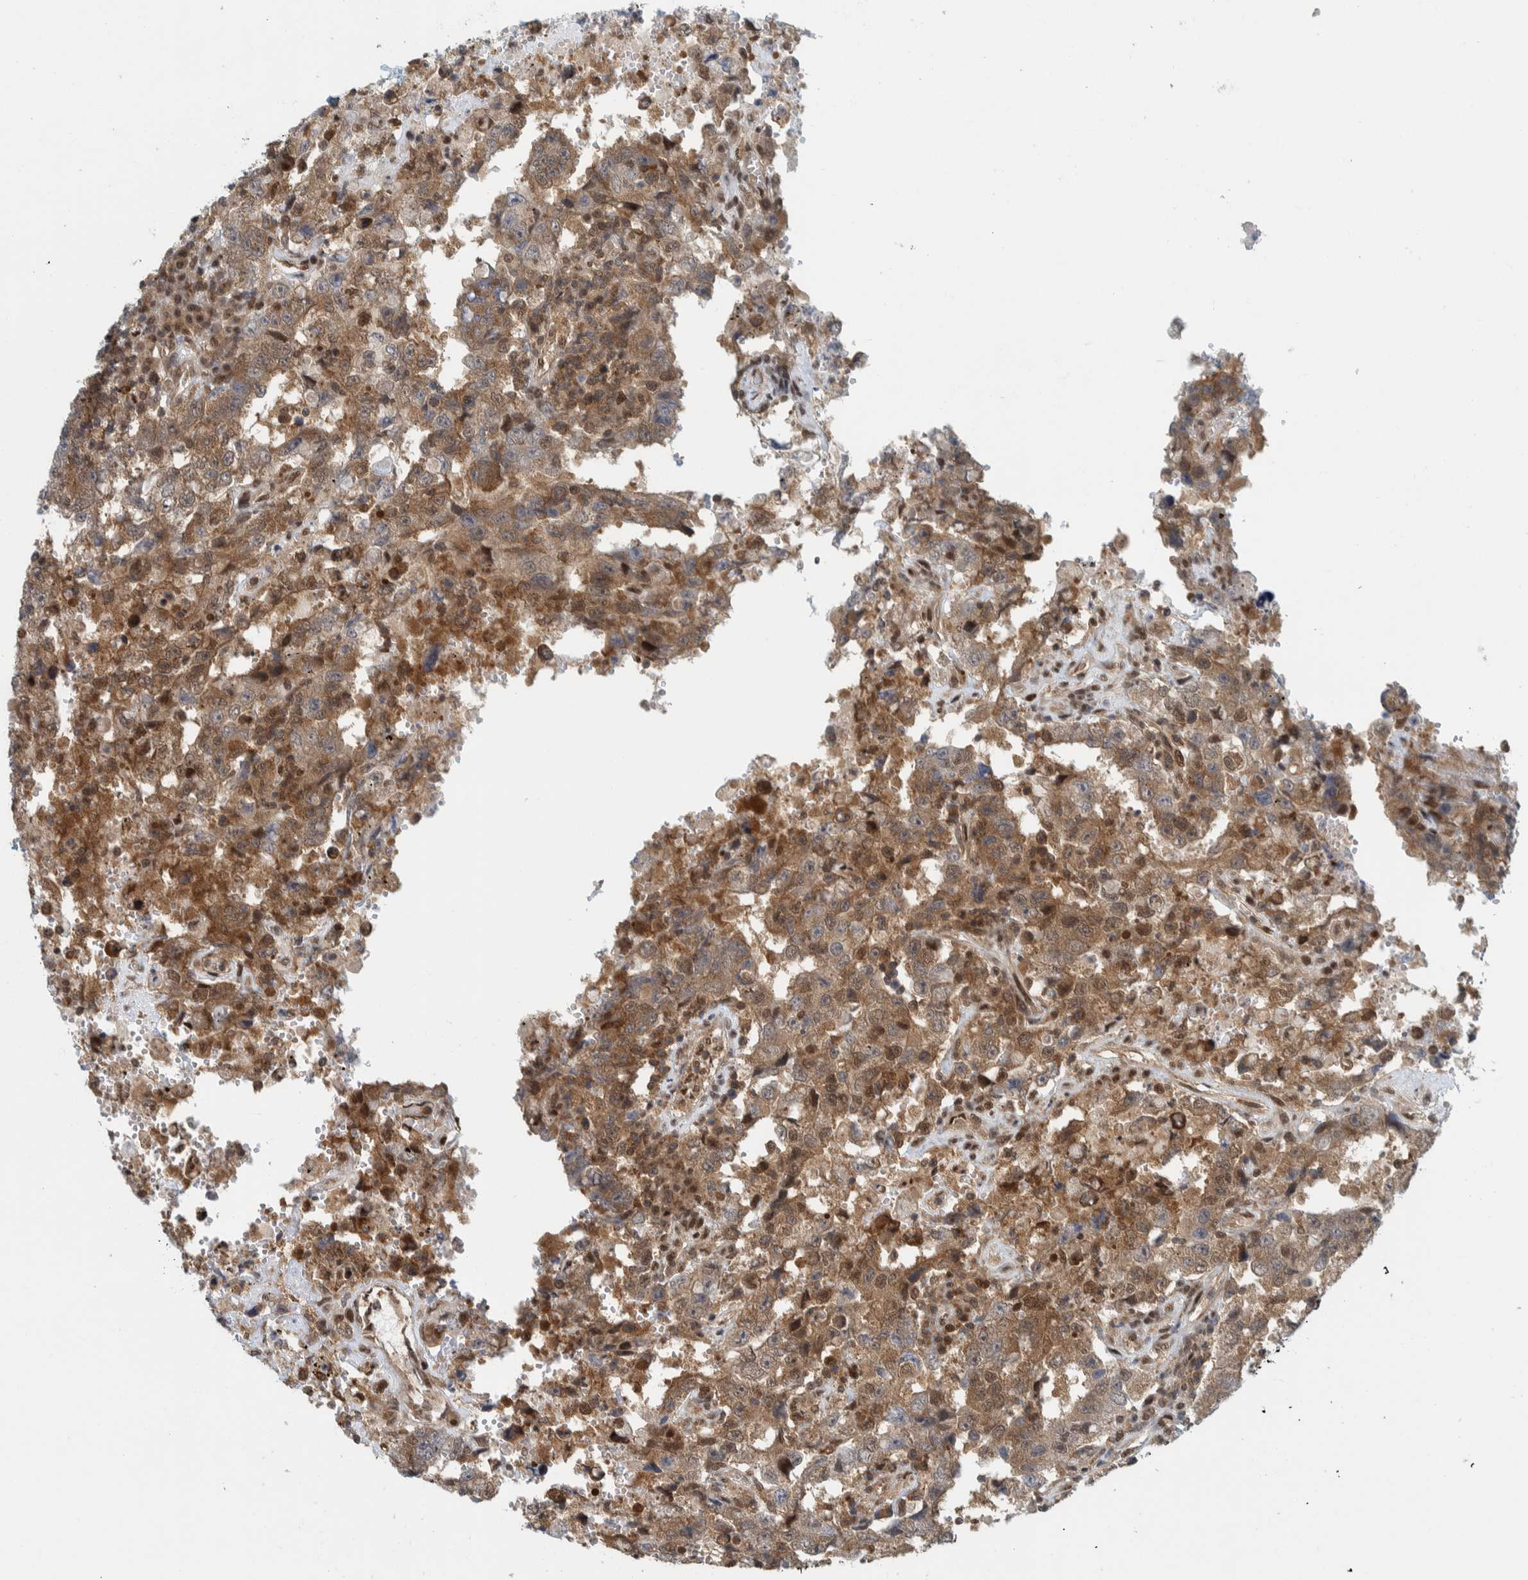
{"staining": {"intensity": "moderate", "quantity": ">75%", "location": "cytoplasmic/membranous"}, "tissue": "testis cancer", "cell_type": "Tumor cells", "image_type": "cancer", "snomed": [{"axis": "morphology", "description": "Carcinoma, Embryonal, NOS"}, {"axis": "topography", "description": "Testis"}], "caption": "Embryonal carcinoma (testis) stained for a protein exhibits moderate cytoplasmic/membranous positivity in tumor cells.", "gene": "COPS3", "patient": {"sex": "male", "age": 26}}